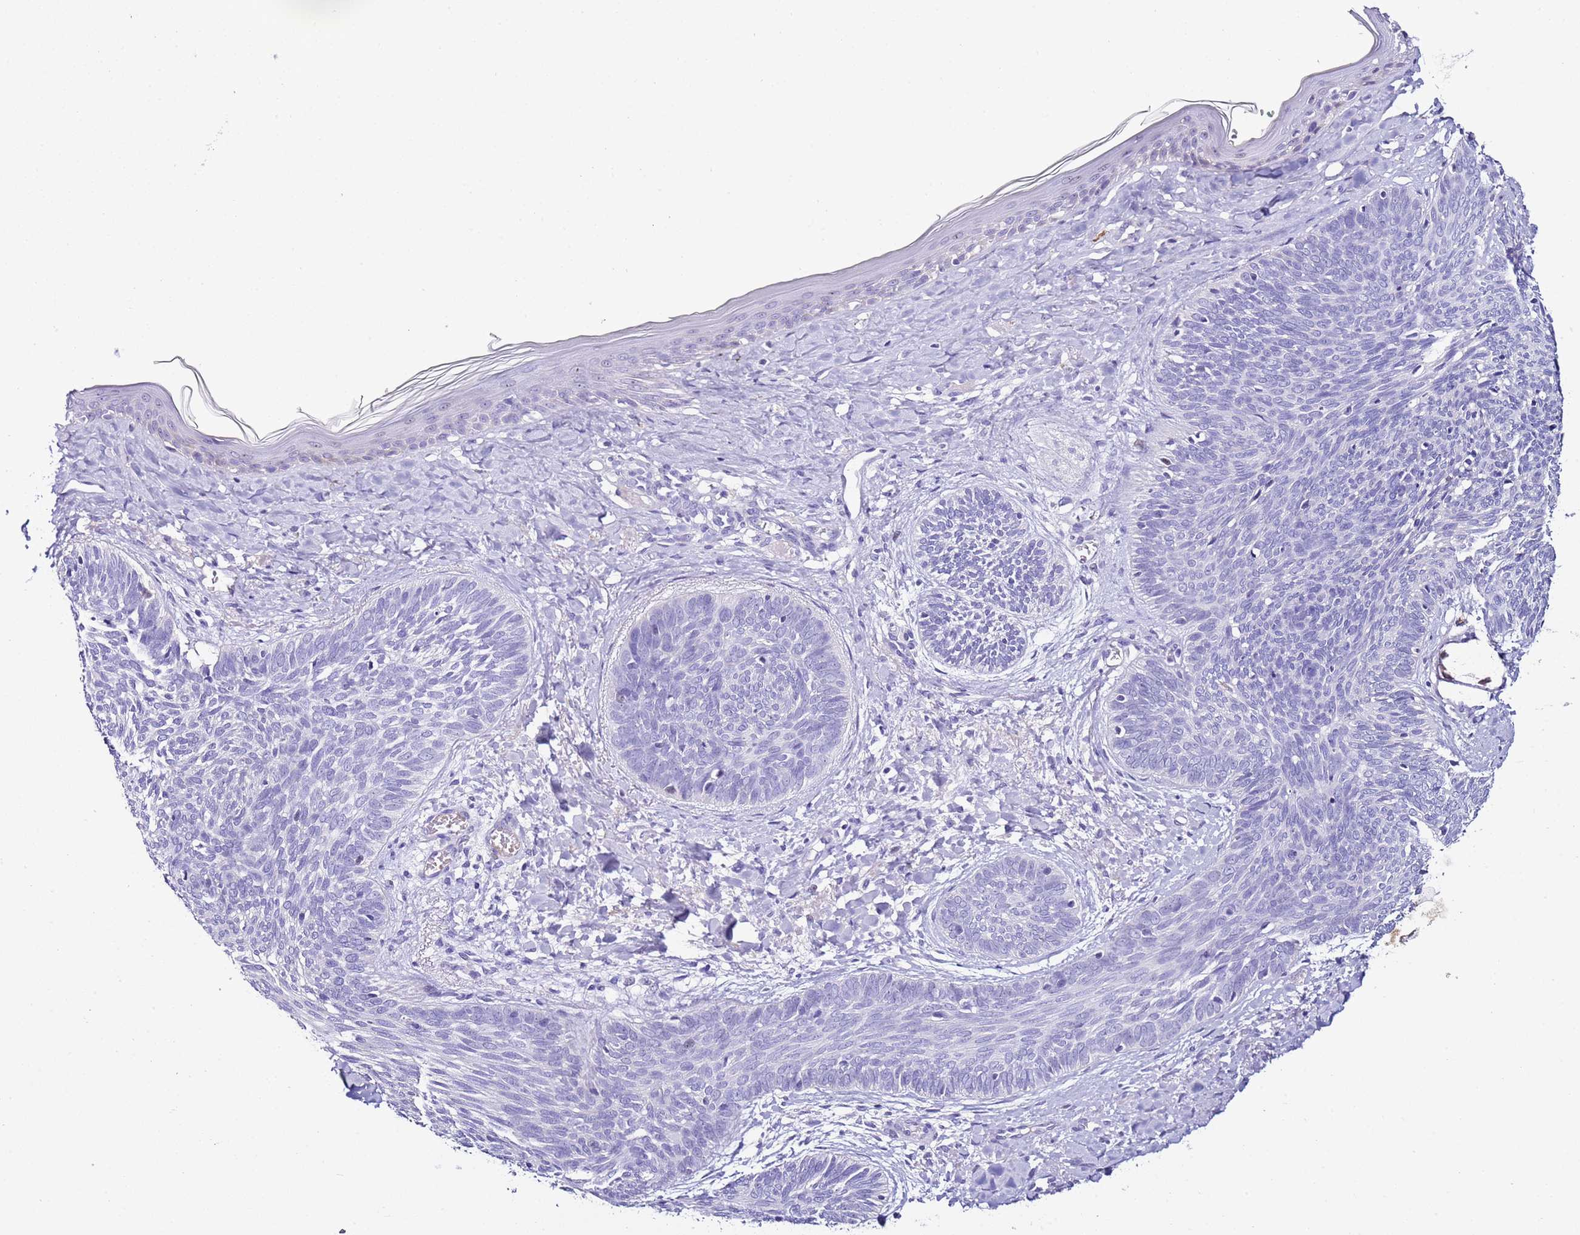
{"staining": {"intensity": "negative", "quantity": "none", "location": "none"}, "tissue": "skin cancer", "cell_type": "Tumor cells", "image_type": "cancer", "snomed": [{"axis": "morphology", "description": "Basal cell carcinoma"}, {"axis": "topography", "description": "Skin"}], "caption": "Tumor cells show no significant positivity in skin cancer. (DAB (3,3'-diaminobenzidine) IHC, high magnification).", "gene": "HGD", "patient": {"sex": "female", "age": 81}}